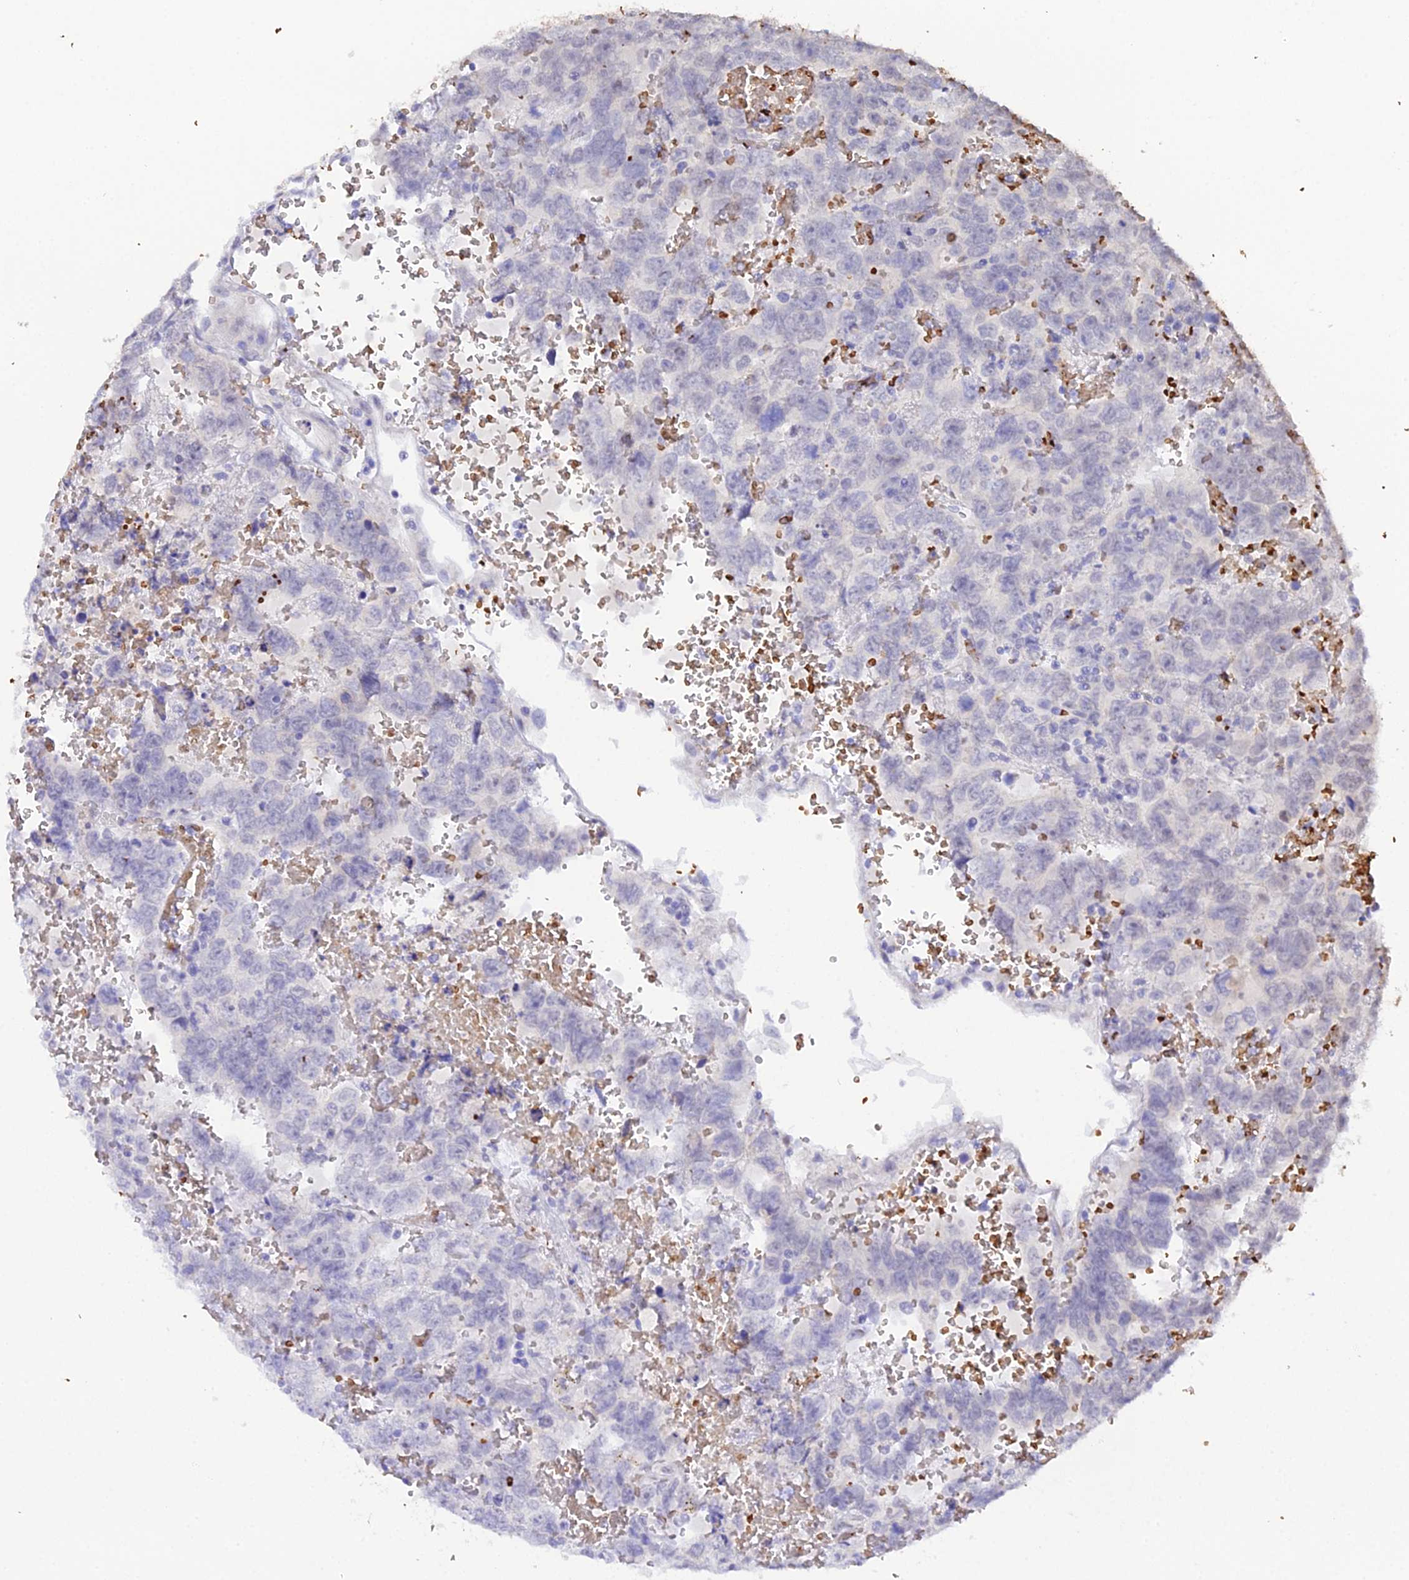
{"staining": {"intensity": "negative", "quantity": "none", "location": "none"}, "tissue": "testis cancer", "cell_type": "Tumor cells", "image_type": "cancer", "snomed": [{"axis": "morphology", "description": "Carcinoma, Embryonal, NOS"}, {"axis": "topography", "description": "Testis"}], "caption": "Tumor cells are negative for brown protein staining in testis cancer.", "gene": "CFAP45", "patient": {"sex": "male", "age": 45}}